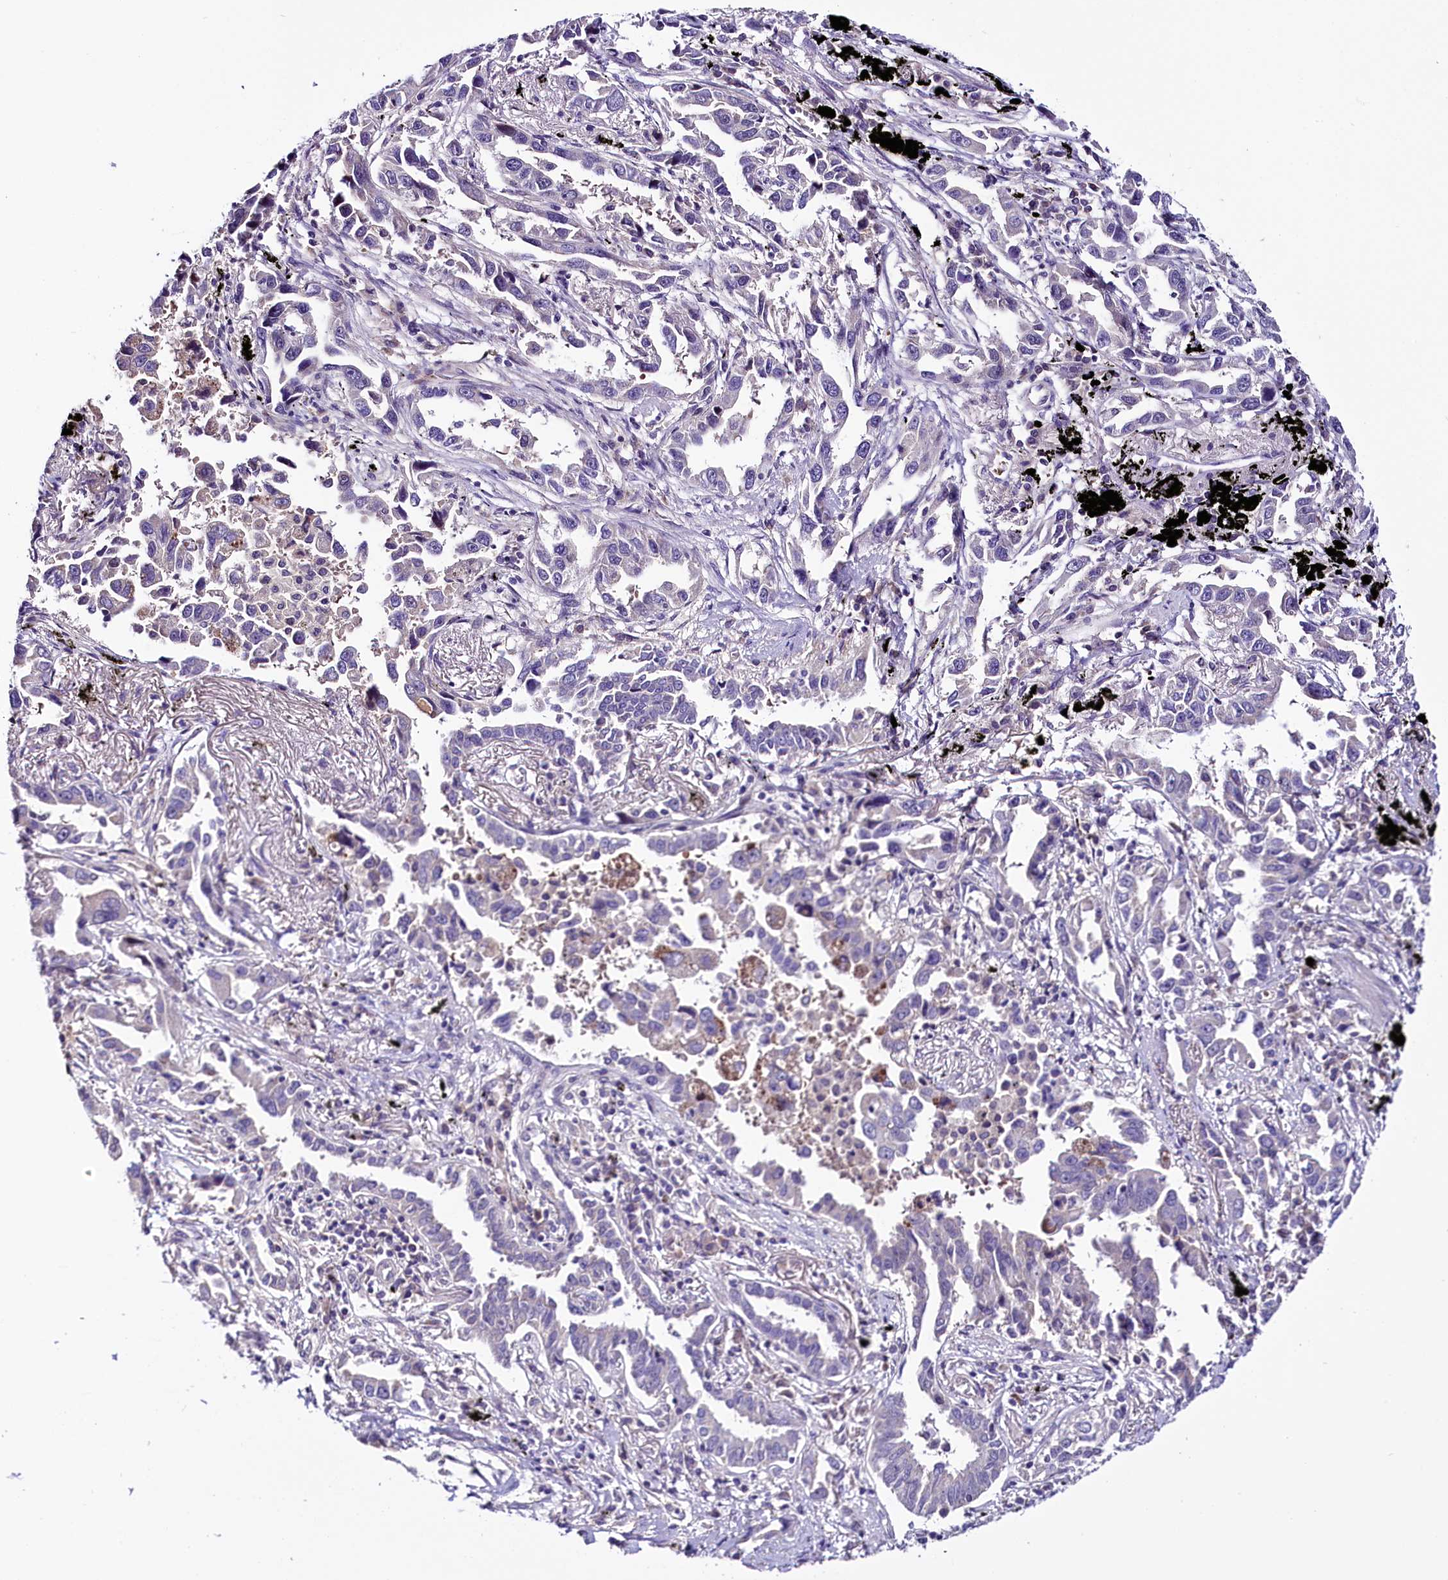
{"staining": {"intensity": "negative", "quantity": "none", "location": "none"}, "tissue": "lung cancer", "cell_type": "Tumor cells", "image_type": "cancer", "snomed": [{"axis": "morphology", "description": "Adenocarcinoma, NOS"}, {"axis": "topography", "description": "Lung"}], "caption": "This is an IHC micrograph of lung adenocarcinoma. There is no staining in tumor cells.", "gene": "C9orf40", "patient": {"sex": "male", "age": 67}}